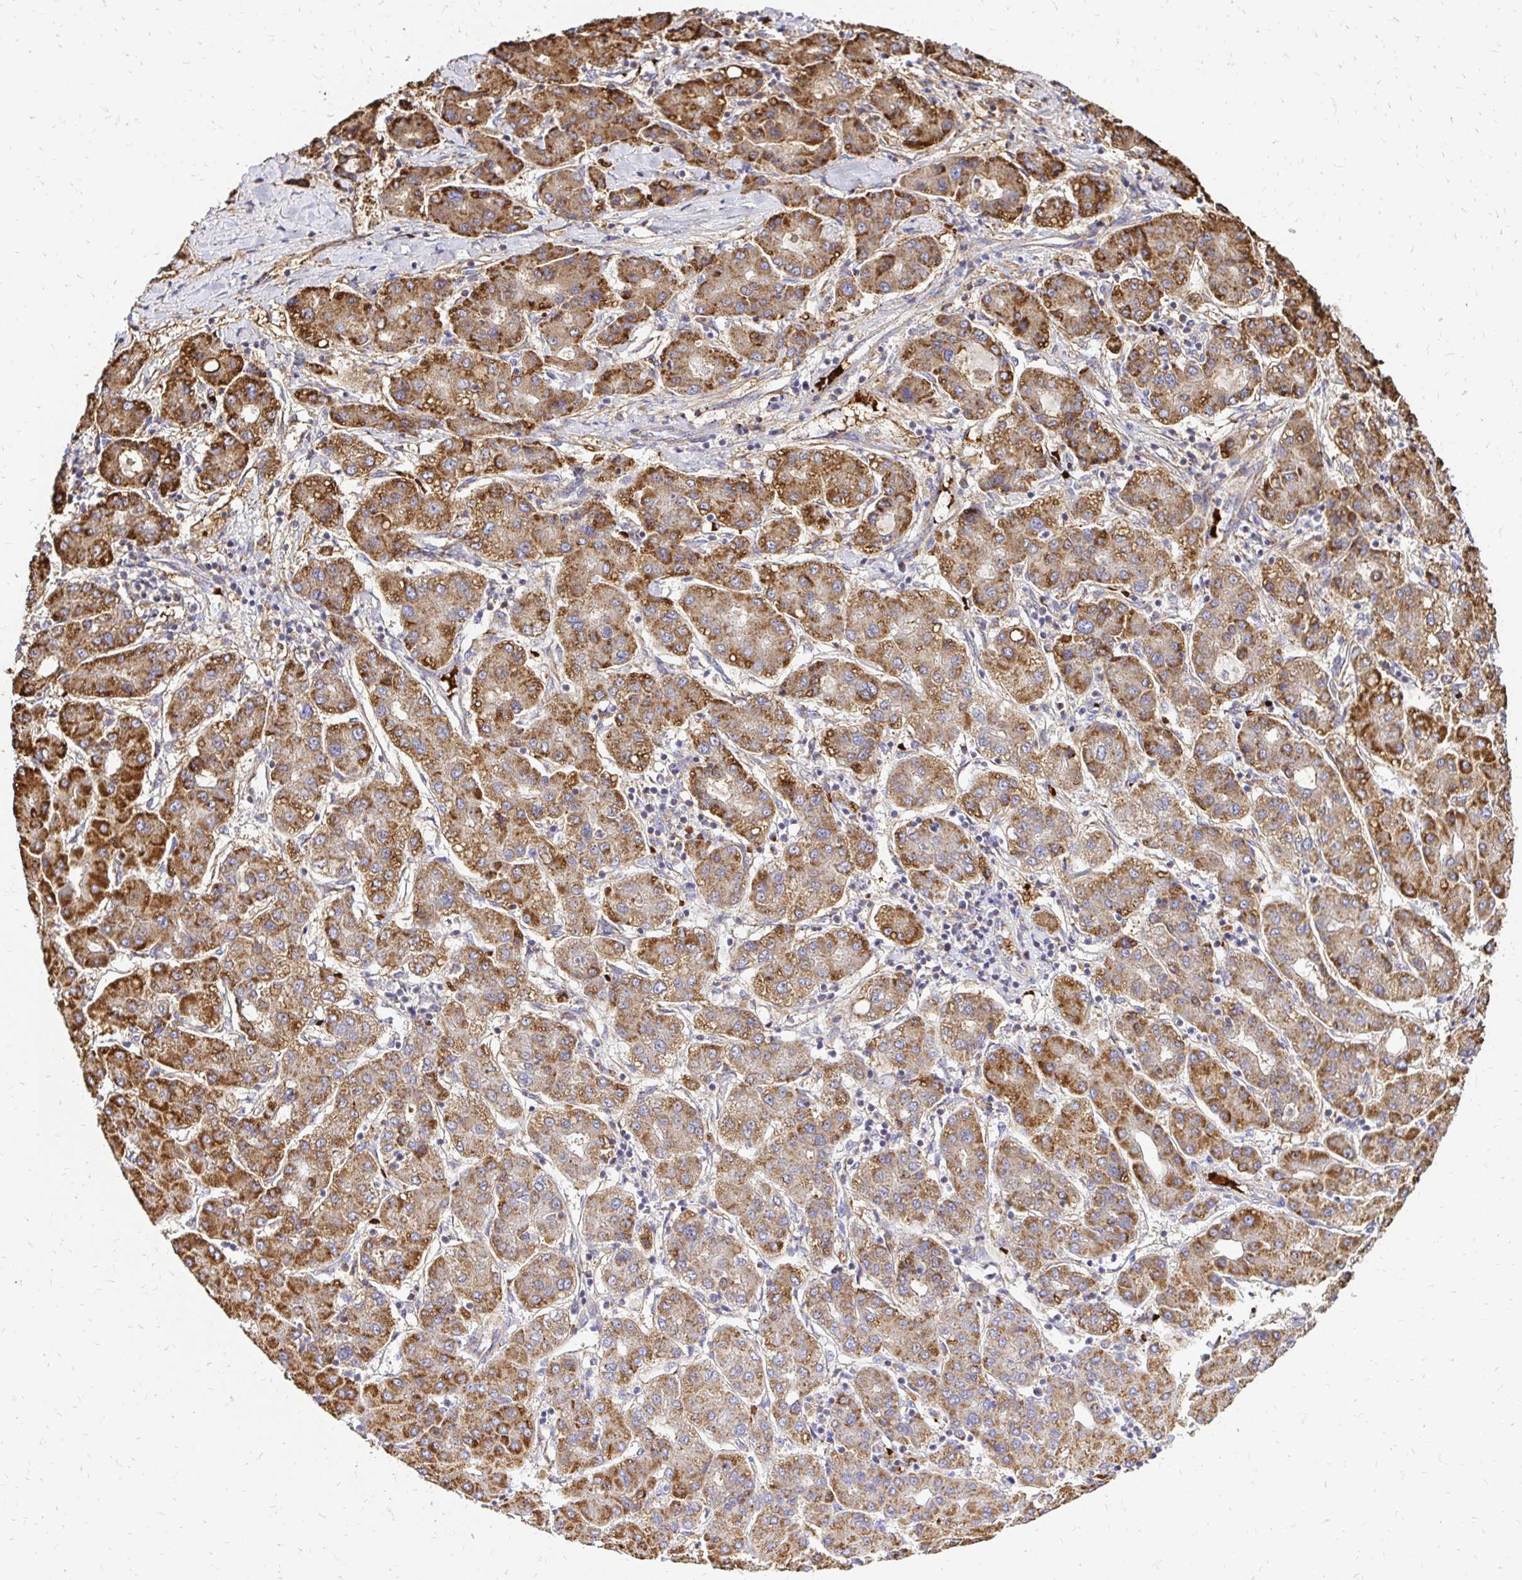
{"staining": {"intensity": "moderate", "quantity": ">75%", "location": "cytoplasmic/membranous"}, "tissue": "liver cancer", "cell_type": "Tumor cells", "image_type": "cancer", "snomed": [{"axis": "morphology", "description": "Carcinoma, Hepatocellular, NOS"}, {"axis": "topography", "description": "Liver"}], "caption": "A medium amount of moderate cytoplasmic/membranous positivity is identified in approximately >75% of tumor cells in liver cancer (hepatocellular carcinoma) tissue. (DAB (3,3'-diaminobenzidine) IHC with brightfield microscopy, high magnification).", "gene": "MRPL13", "patient": {"sex": "male", "age": 65}}